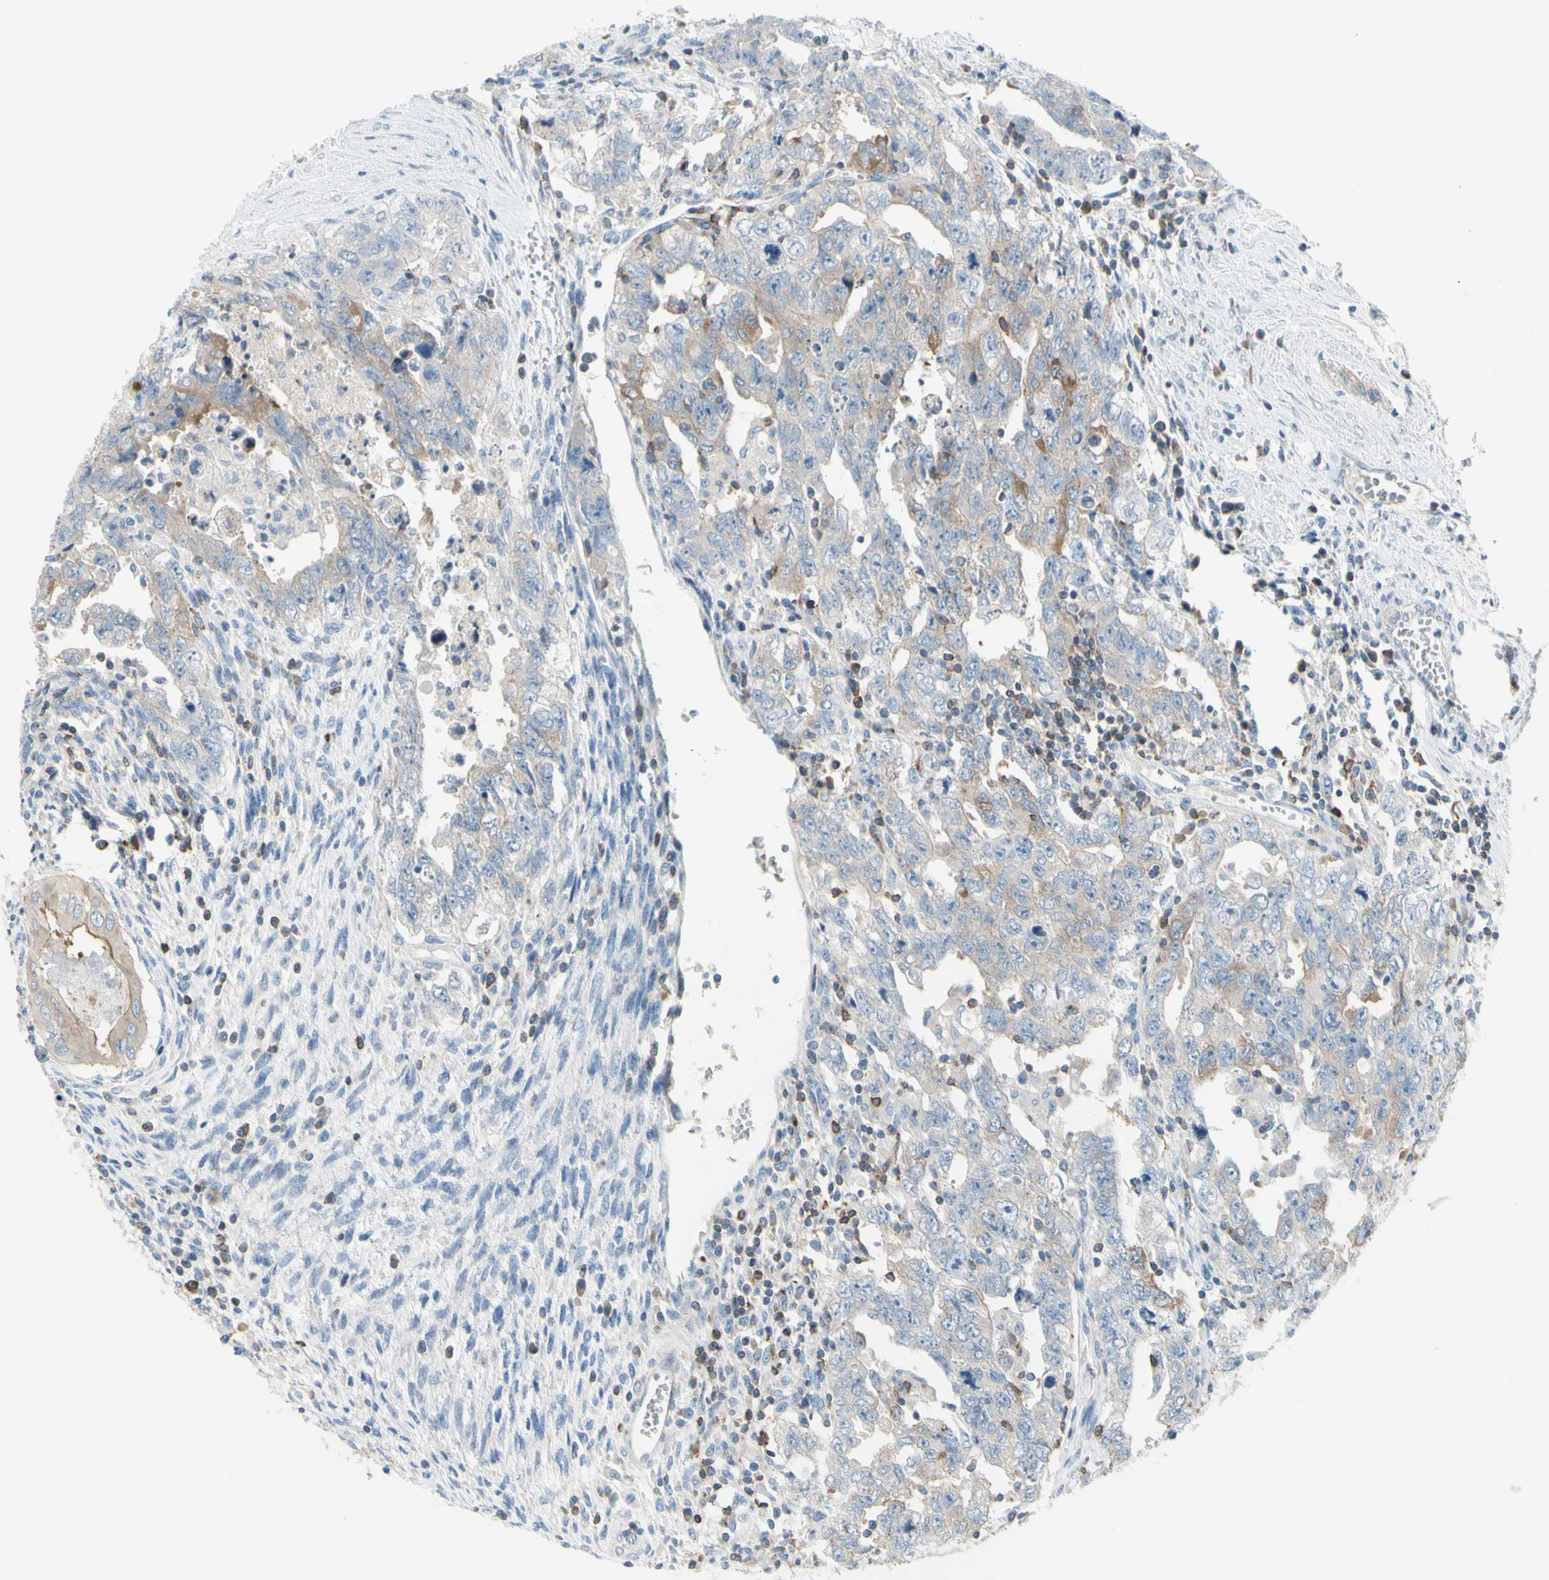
{"staining": {"intensity": "weak", "quantity": ">75%", "location": "cytoplasmic/membranous"}, "tissue": "testis cancer", "cell_type": "Tumor cells", "image_type": "cancer", "snomed": [{"axis": "morphology", "description": "Carcinoma, Embryonal, NOS"}, {"axis": "topography", "description": "Testis"}], "caption": "About >75% of tumor cells in testis embryonal carcinoma reveal weak cytoplasmic/membranous protein staining as visualized by brown immunohistochemical staining.", "gene": "MUC1", "patient": {"sex": "male", "age": 28}}